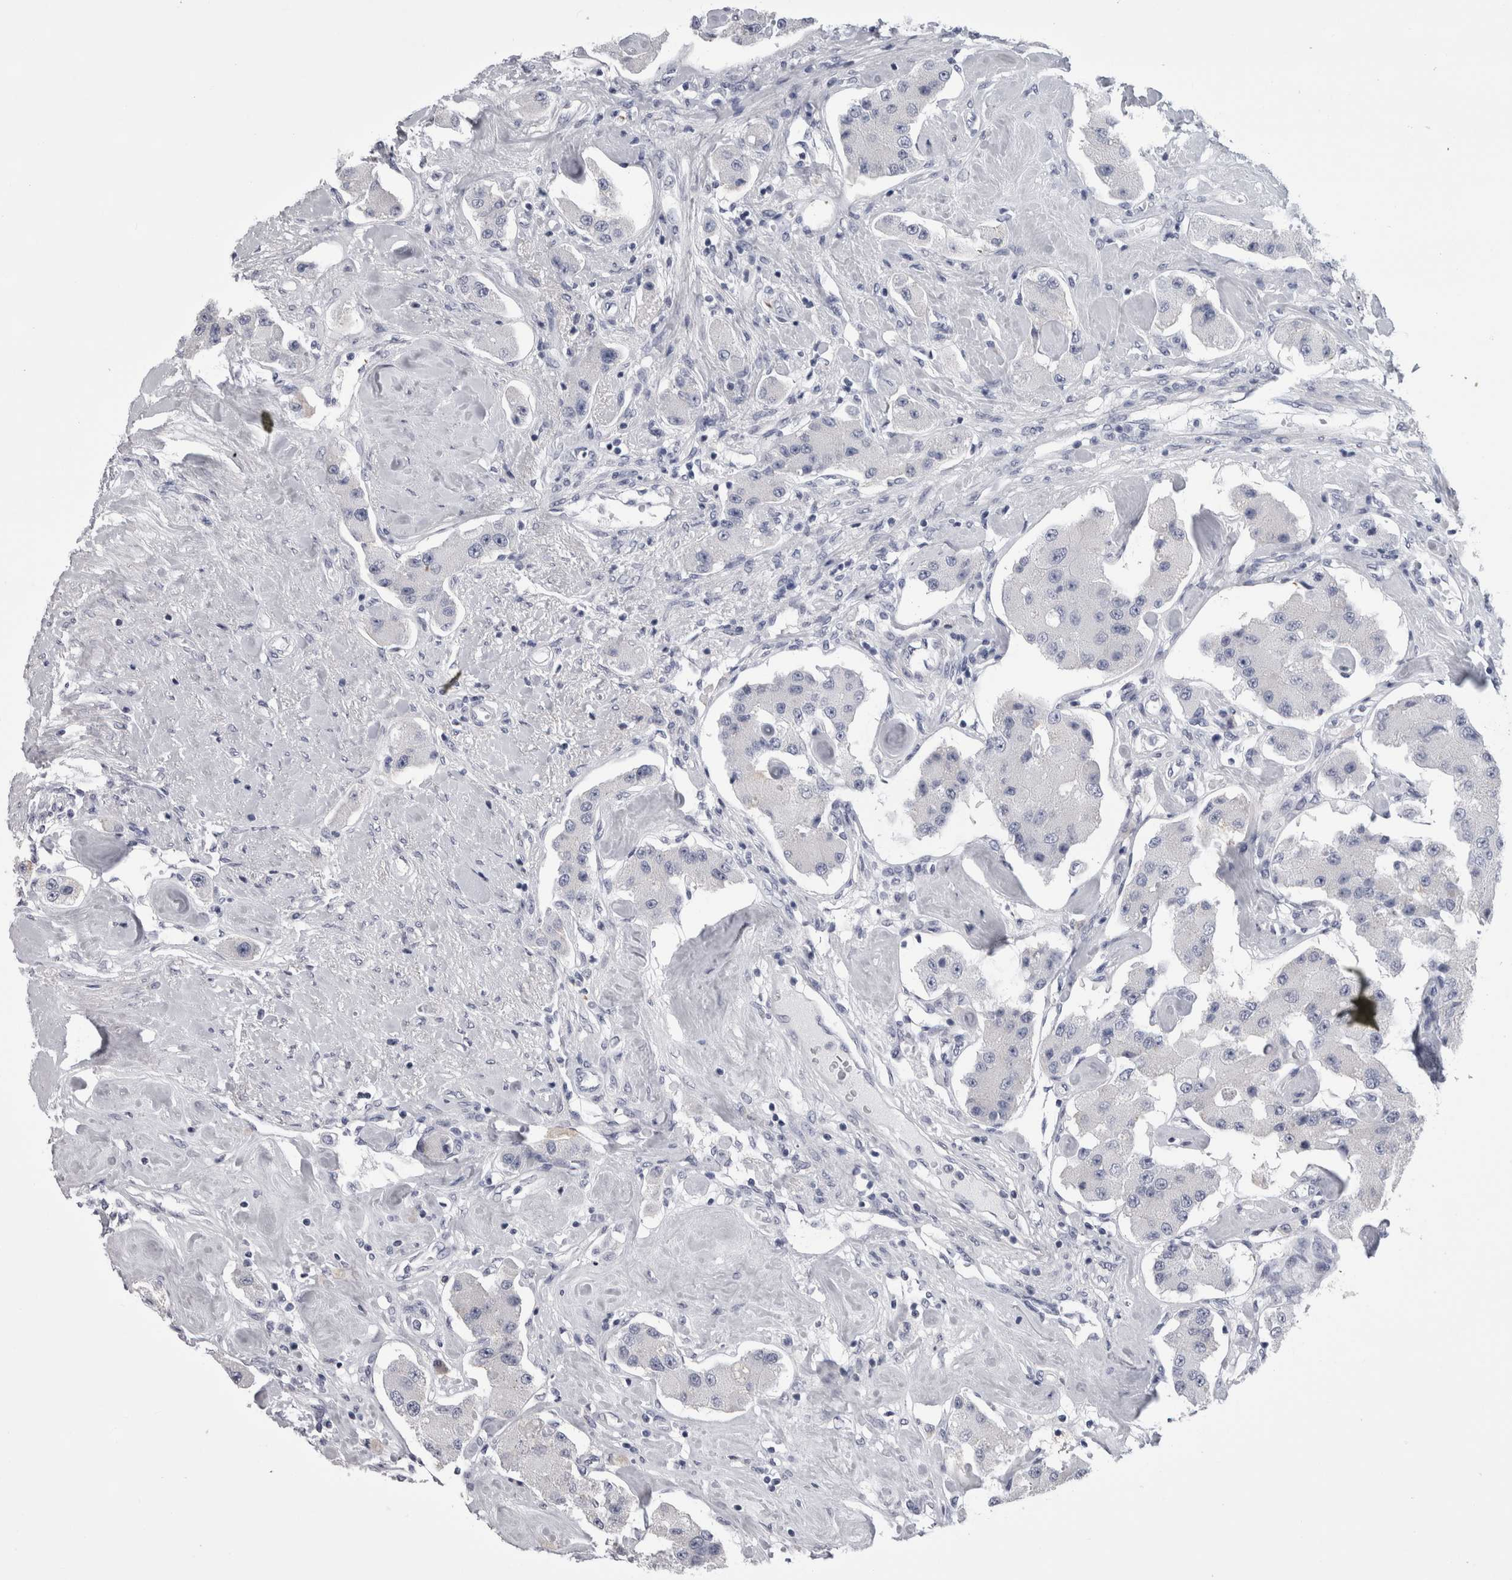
{"staining": {"intensity": "negative", "quantity": "none", "location": "none"}, "tissue": "carcinoid", "cell_type": "Tumor cells", "image_type": "cancer", "snomed": [{"axis": "morphology", "description": "Carcinoid, malignant, NOS"}, {"axis": "topography", "description": "Pancreas"}], "caption": "Immunohistochemistry (IHC) histopathology image of neoplastic tissue: human carcinoid stained with DAB displays no significant protein expression in tumor cells.", "gene": "AFMID", "patient": {"sex": "male", "age": 41}}